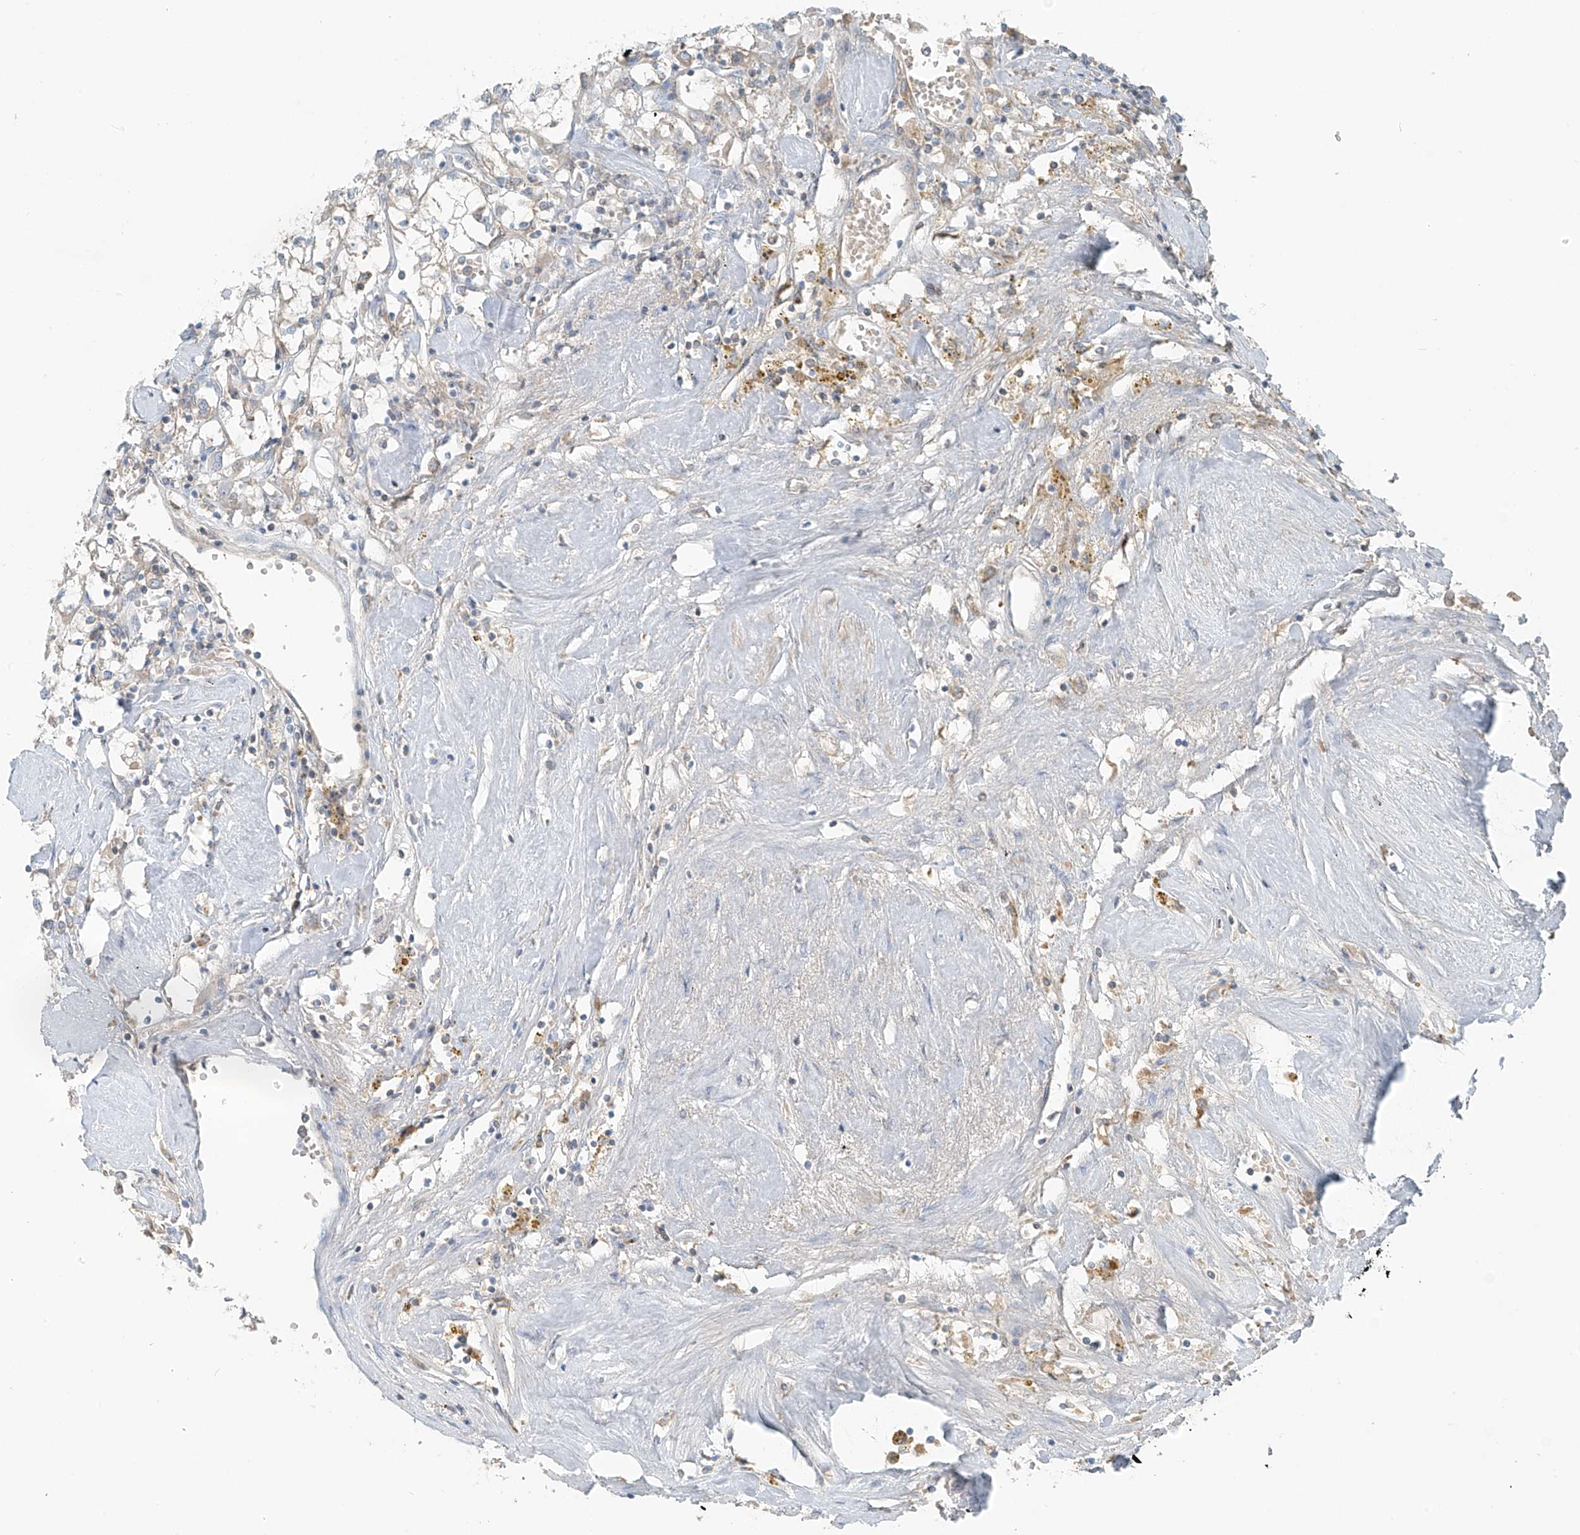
{"staining": {"intensity": "negative", "quantity": "none", "location": "none"}, "tissue": "renal cancer", "cell_type": "Tumor cells", "image_type": "cancer", "snomed": [{"axis": "morphology", "description": "Adenocarcinoma, NOS"}, {"axis": "topography", "description": "Kidney"}], "caption": "The photomicrograph exhibits no significant staining in tumor cells of renal cancer (adenocarcinoma).", "gene": "FAM131C", "patient": {"sex": "male", "age": 56}}